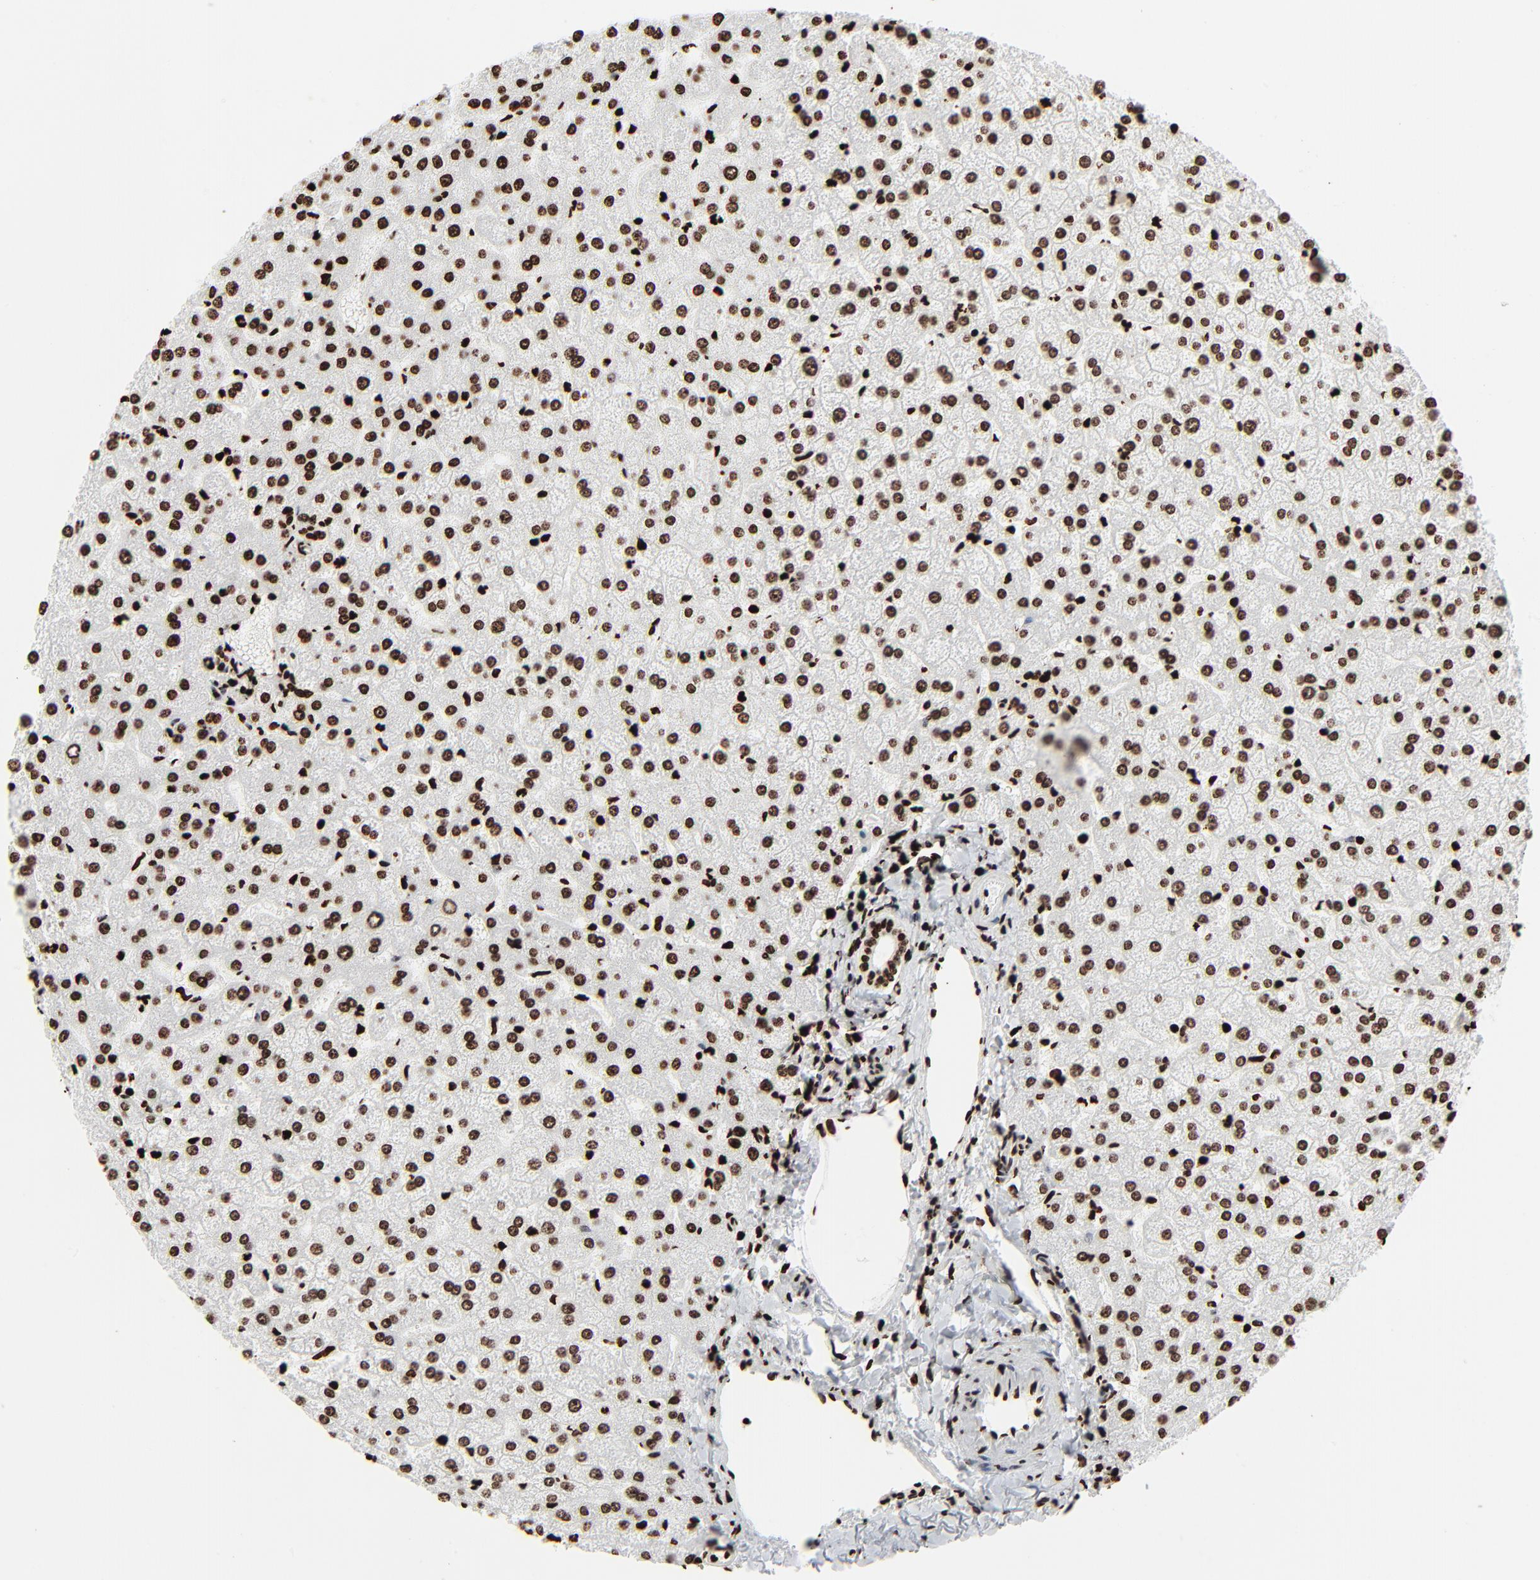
{"staining": {"intensity": "strong", "quantity": ">75%", "location": "nuclear"}, "tissue": "liver", "cell_type": "Cholangiocytes", "image_type": "normal", "snomed": [{"axis": "morphology", "description": "Normal tissue, NOS"}, {"axis": "topography", "description": "Liver"}], "caption": "High-magnification brightfield microscopy of unremarkable liver stained with DAB (brown) and counterstained with hematoxylin (blue). cholangiocytes exhibit strong nuclear positivity is present in approximately>75% of cells.", "gene": "H3", "patient": {"sex": "female", "age": 32}}